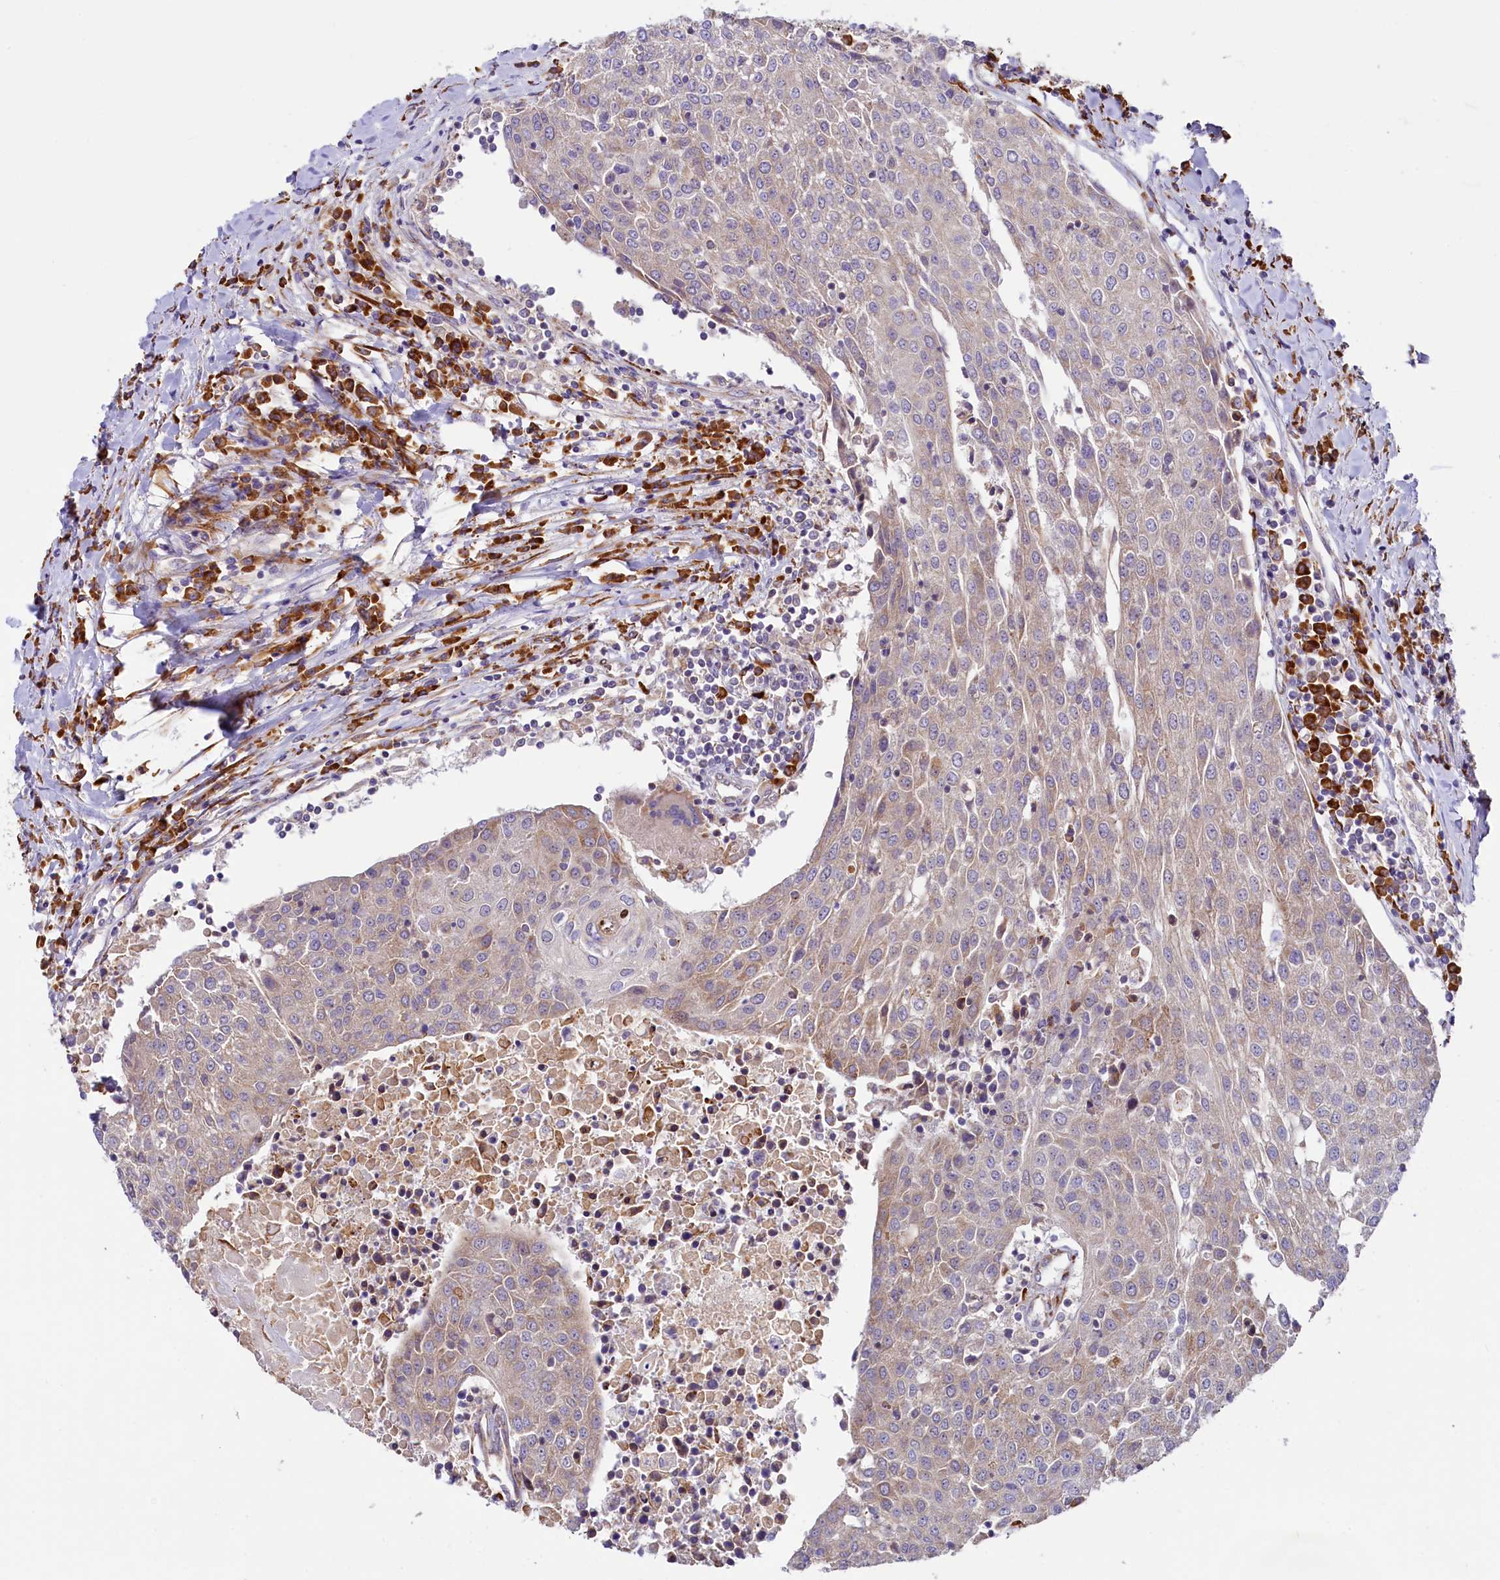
{"staining": {"intensity": "weak", "quantity": "<25%", "location": "cytoplasmic/membranous"}, "tissue": "urothelial cancer", "cell_type": "Tumor cells", "image_type": "cancer", "snomed": [{"axis": "morphology", "description": "Urothelial carcinoma, High grade"}, {"axis": "topography", "description": "Urinary bladder"}], "caption": "The IHC histopathology image has no significant staining in tumor cells of urothelial cancer tissue.", "gene": "SSC5D", "patient": {"sex": "female", "age": 85}}